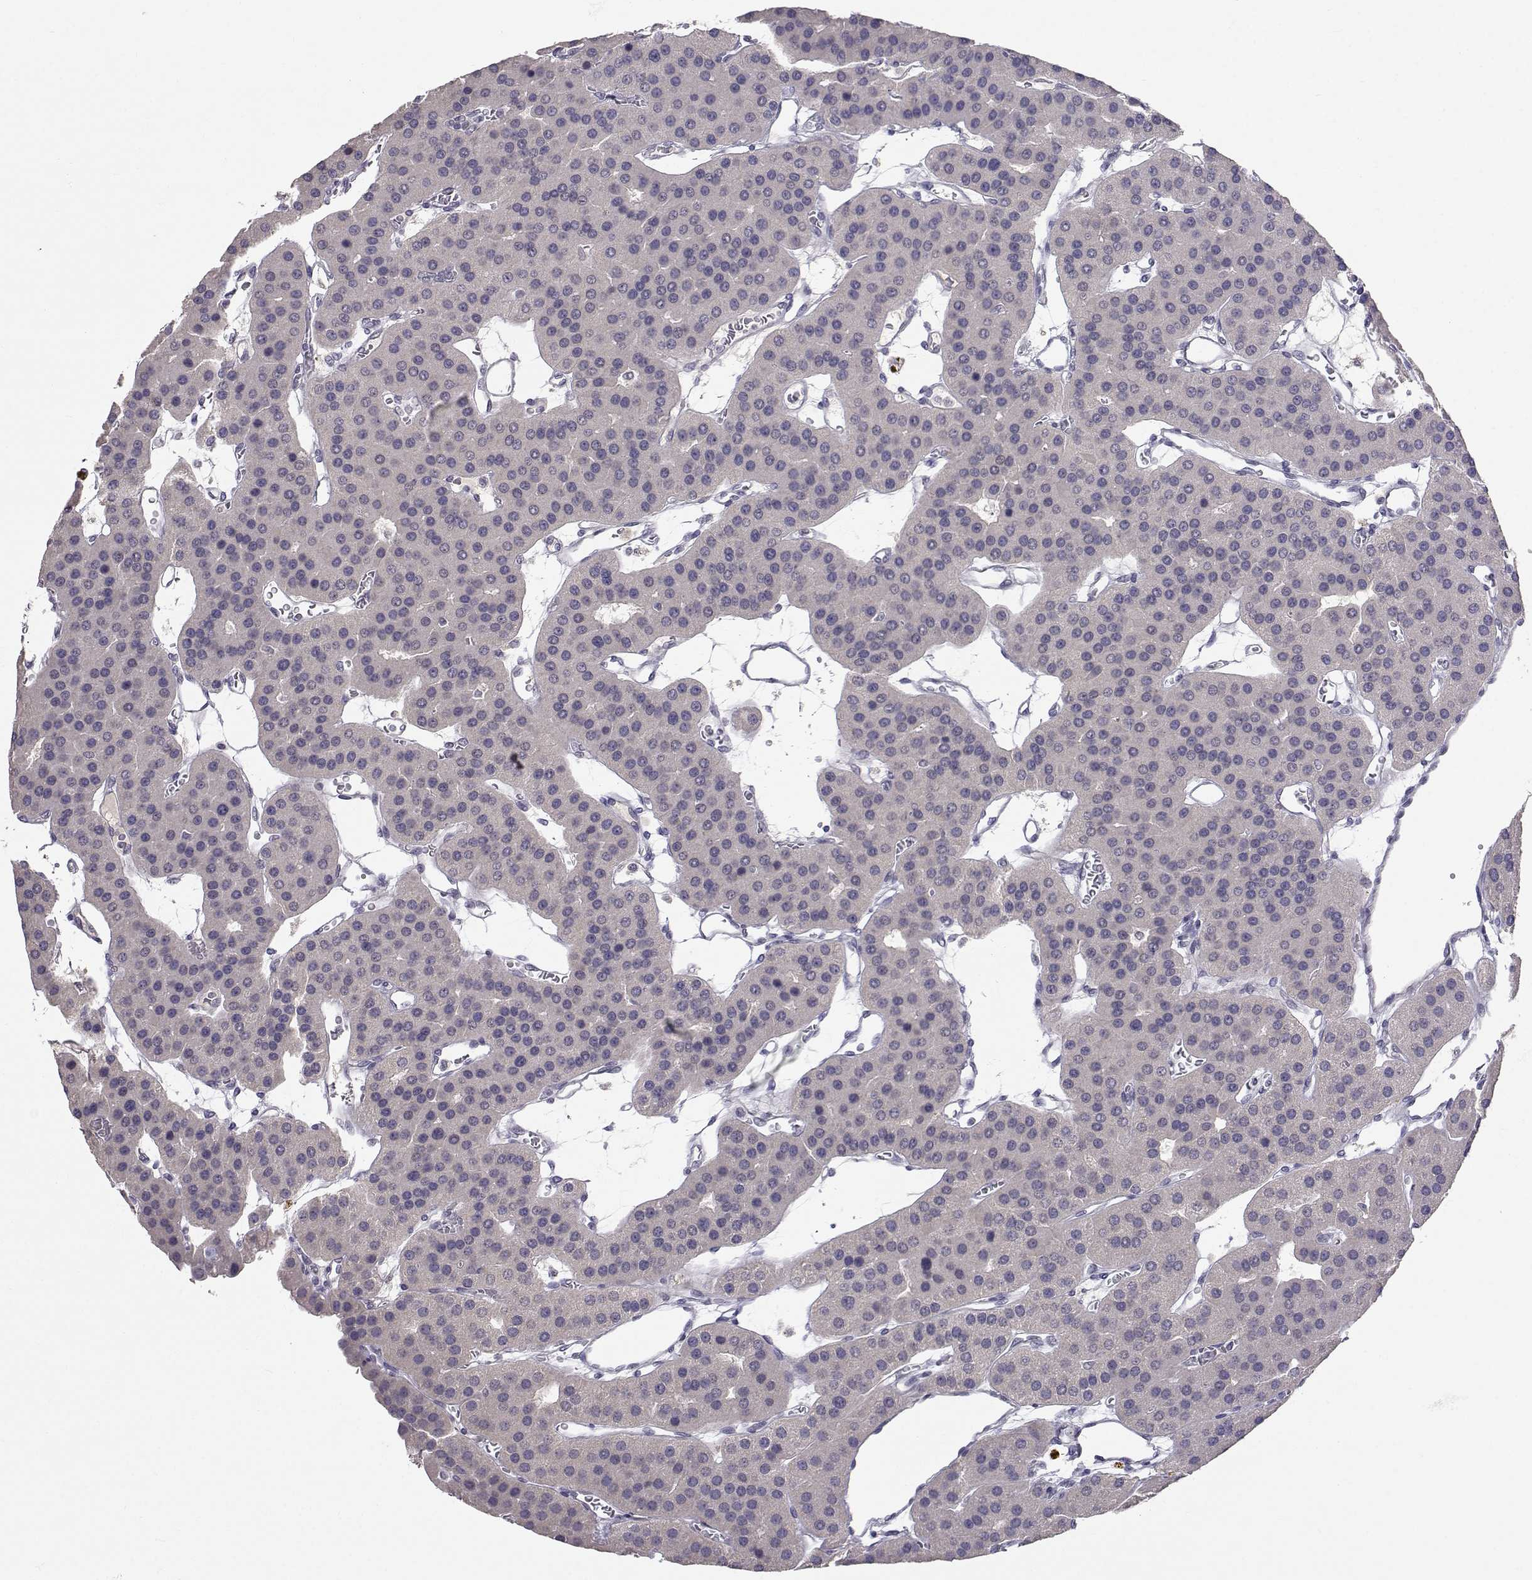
{"staining": {"intensity": "negative", "quantity": "none", "location": "none"}, "tissue": "parathyroid gland", "cell_type": "Glandular cells", "image_type": "normal", "snomed": [{"axis": "morphology", "description": "Normal tissue, NOS"}, {"axis": "morphology", "description": "Adenoma, NOS"}, {"axis": "topography", "description": "Parathyroid gland"}], "caption": "Image shows no significant protein expression in glandular cells of unremarkable parathyroid gland.", "gene": "SLC6A3", "patient": {"sex": "female", "age": 86}}